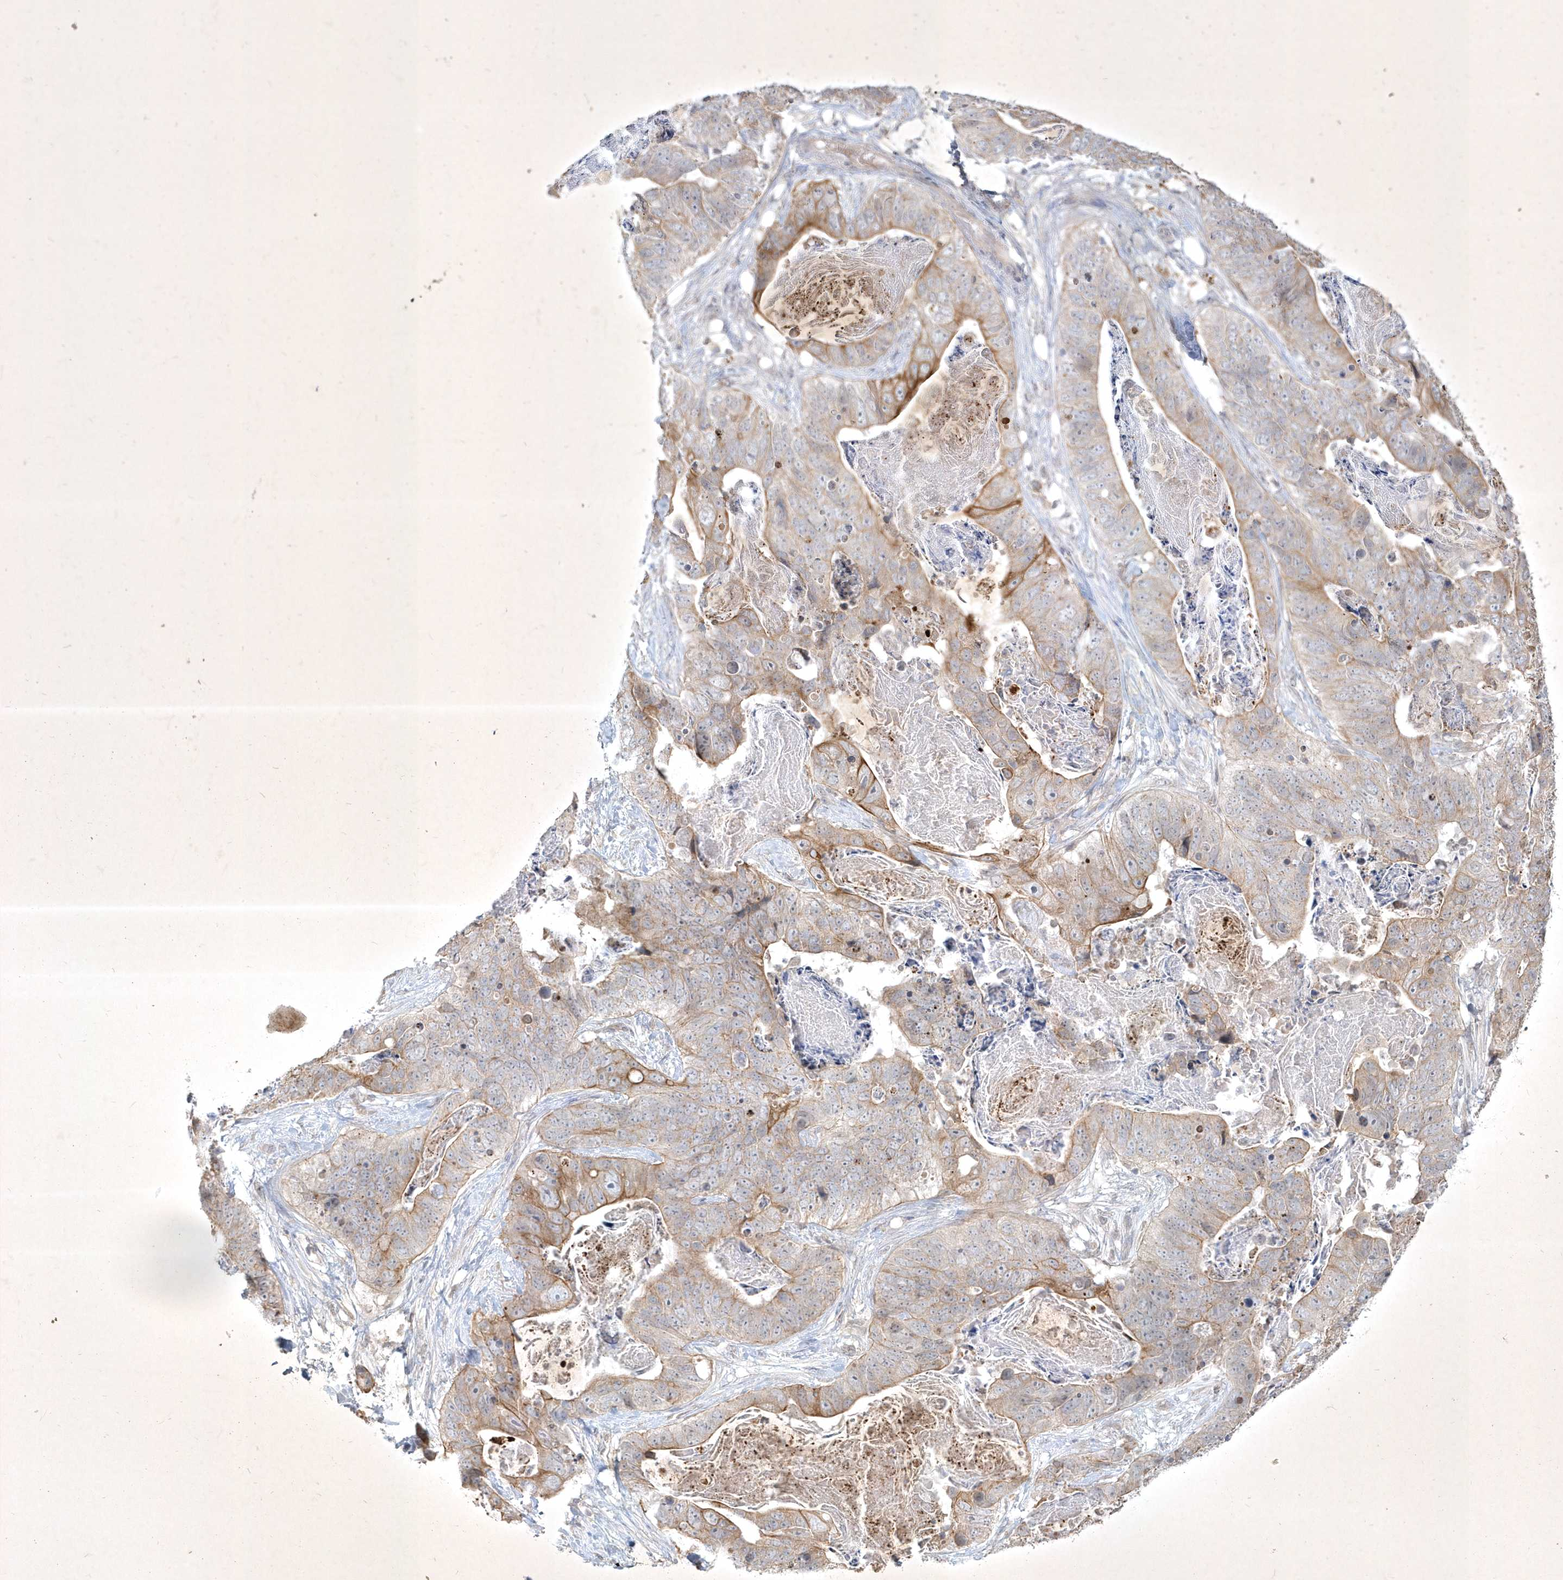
{"staining": {"intensity": "moderate", "quantity": "25%-75%", "location": "cytoplasmic/membranous"}, "tissue": "stomach cancer", "cell_type": "Tumor cells", "image_type": "cancer", "snomed": [{"axis": "morphology", "description": "Adenocarcinoma, NOS"}, {"axis": "topography", "description": "Stomach"}], "caption": "Moderate cytoplasmic/membranous expression for a protein is seen in approximately 25%-75% of tumor cells of stomach adenocarcinoma using IHC.", "gene": "BOD1", "patient": {"sex": "female", "age": 89}}